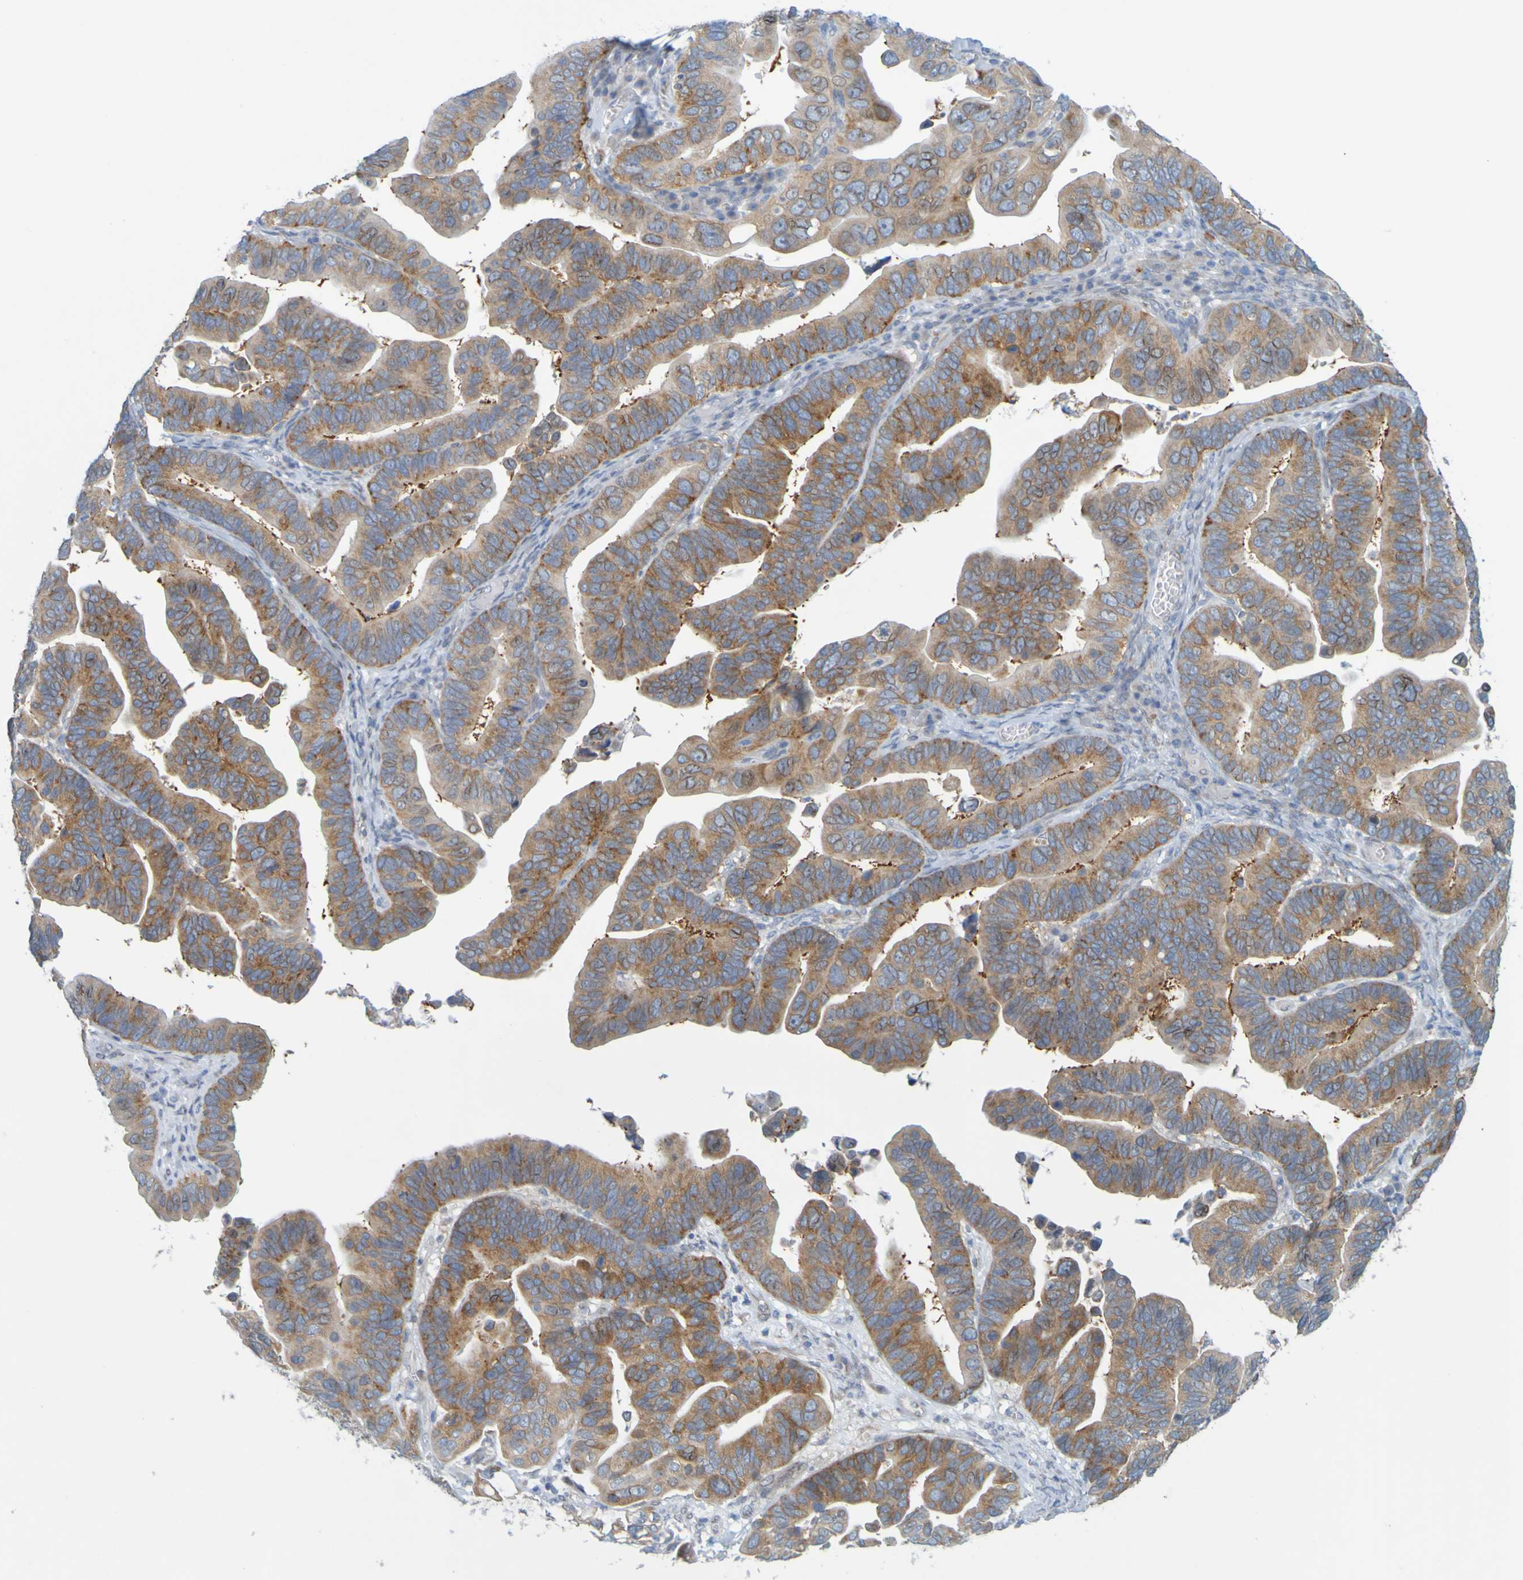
{"staining": {"intensity": "moderate", "quantity": ">75%", "location": "cytoplasmic/membranous"}, "tissue": "ovarian cancer", "cell_type": "Tumor cells", "image_type": "cancer", "snomed": [{"axis": "morphology", "description": "Cystadenocarcinoma, serous, NOS"}, {"axis": "topography", "description": "Ovary"}], "caption": "There is medium levels of moderate cytoplasmic/membranous expression in tumor cells of ovarian cancer, as demonstrated by immunohistochemical staining (brown color).", "gene": "MAG", "patient": {"sex": "female", "age": 56}}